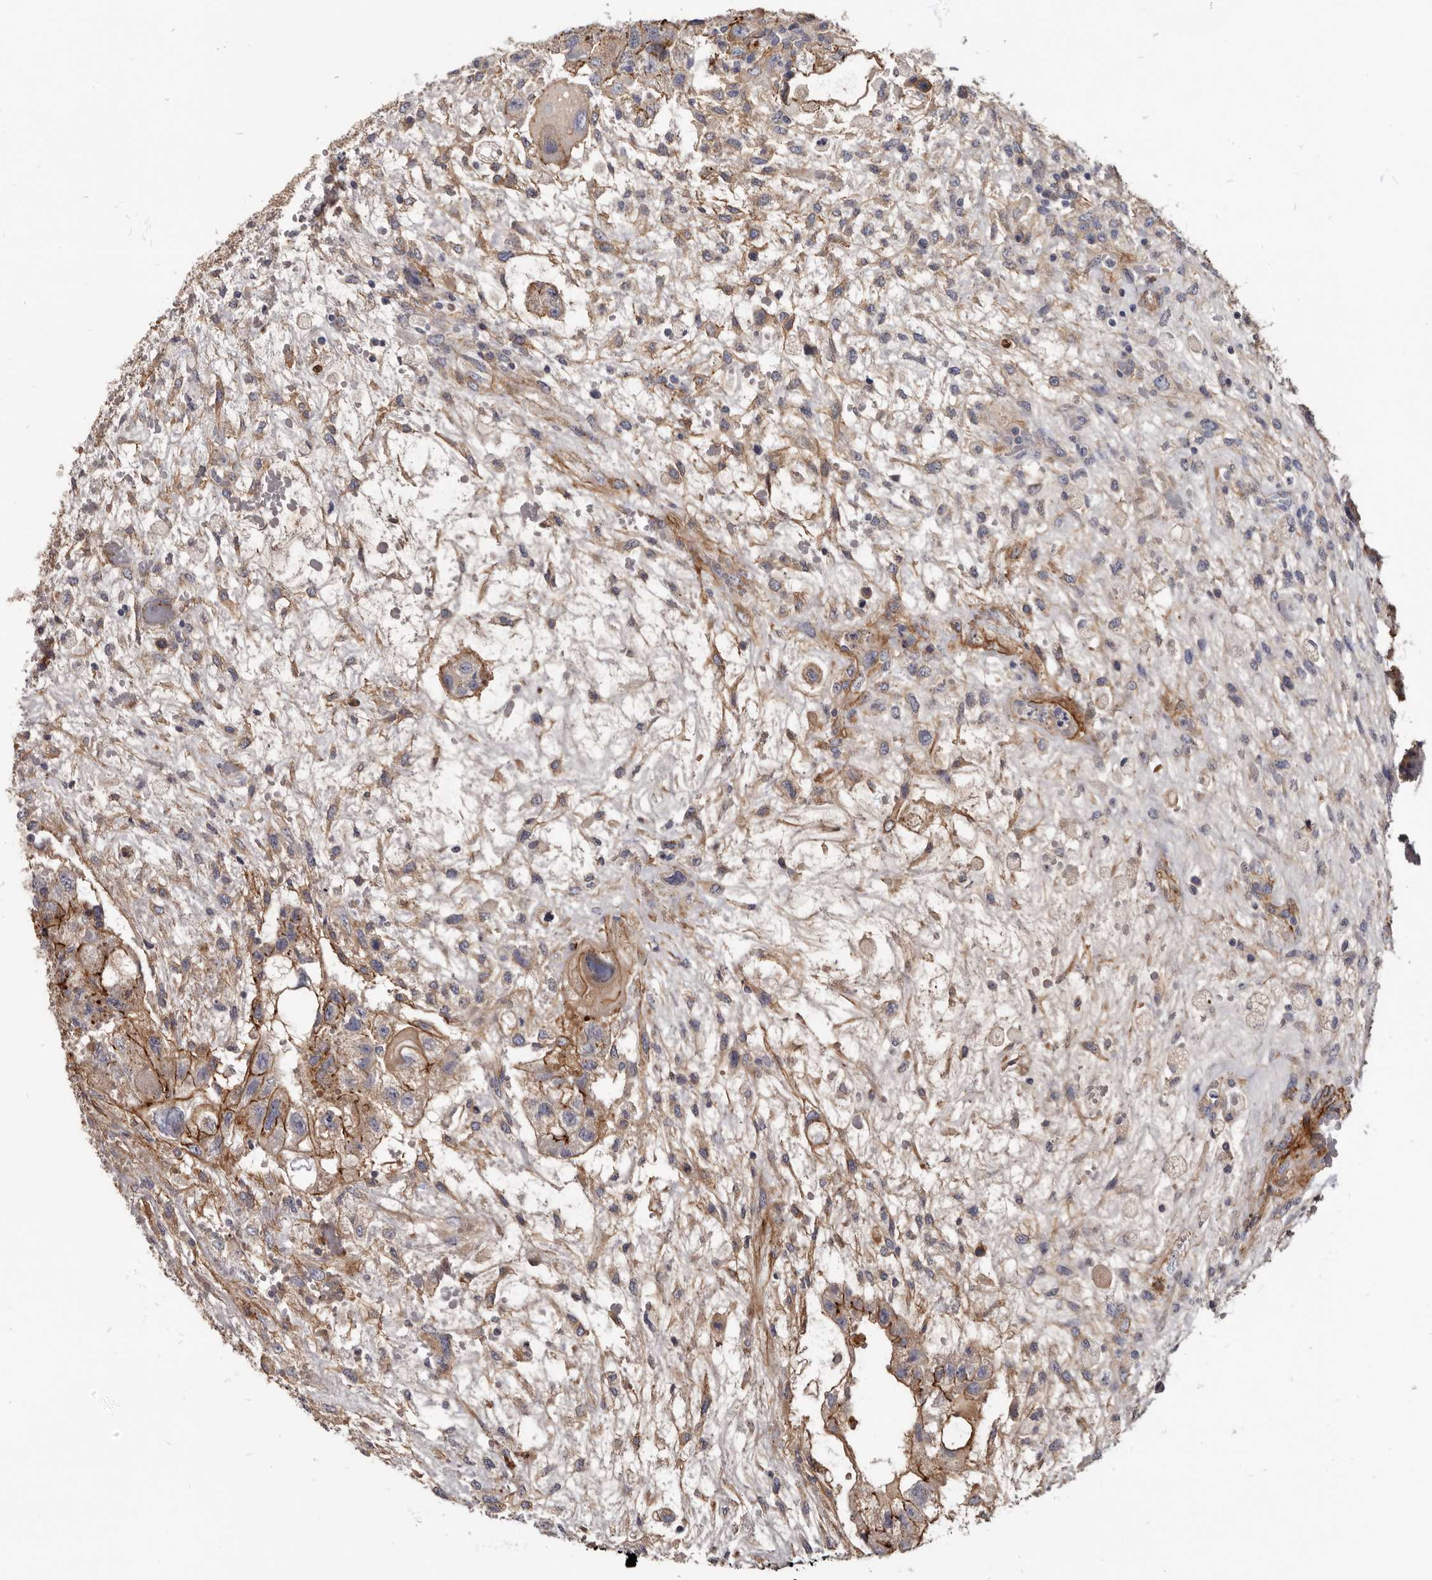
{"staining": {"intensity": "strong", "quantity": "25%-75%", "location": "cytoplasmic/membranous"}, "tissue": "testis cancer", "cell_type": "Tumor cells", "image_type": "cancer", "snomed": [{"axis": "morphology", "description": "Carcinoma, Embryonal, NOS"}, {"axis": "topography", "description": "Testis"}], "caption": "Immunohistochemical staining of testis embryonal carcinoma demonstrates strong cytoplasmic/membranous protein expression in about 25%-75% of tumor cells. (Brightfield microscopy of DAB IHC at high magnification).", "gene": "CGN", "patient": {"sex": "male", "age": 36}}